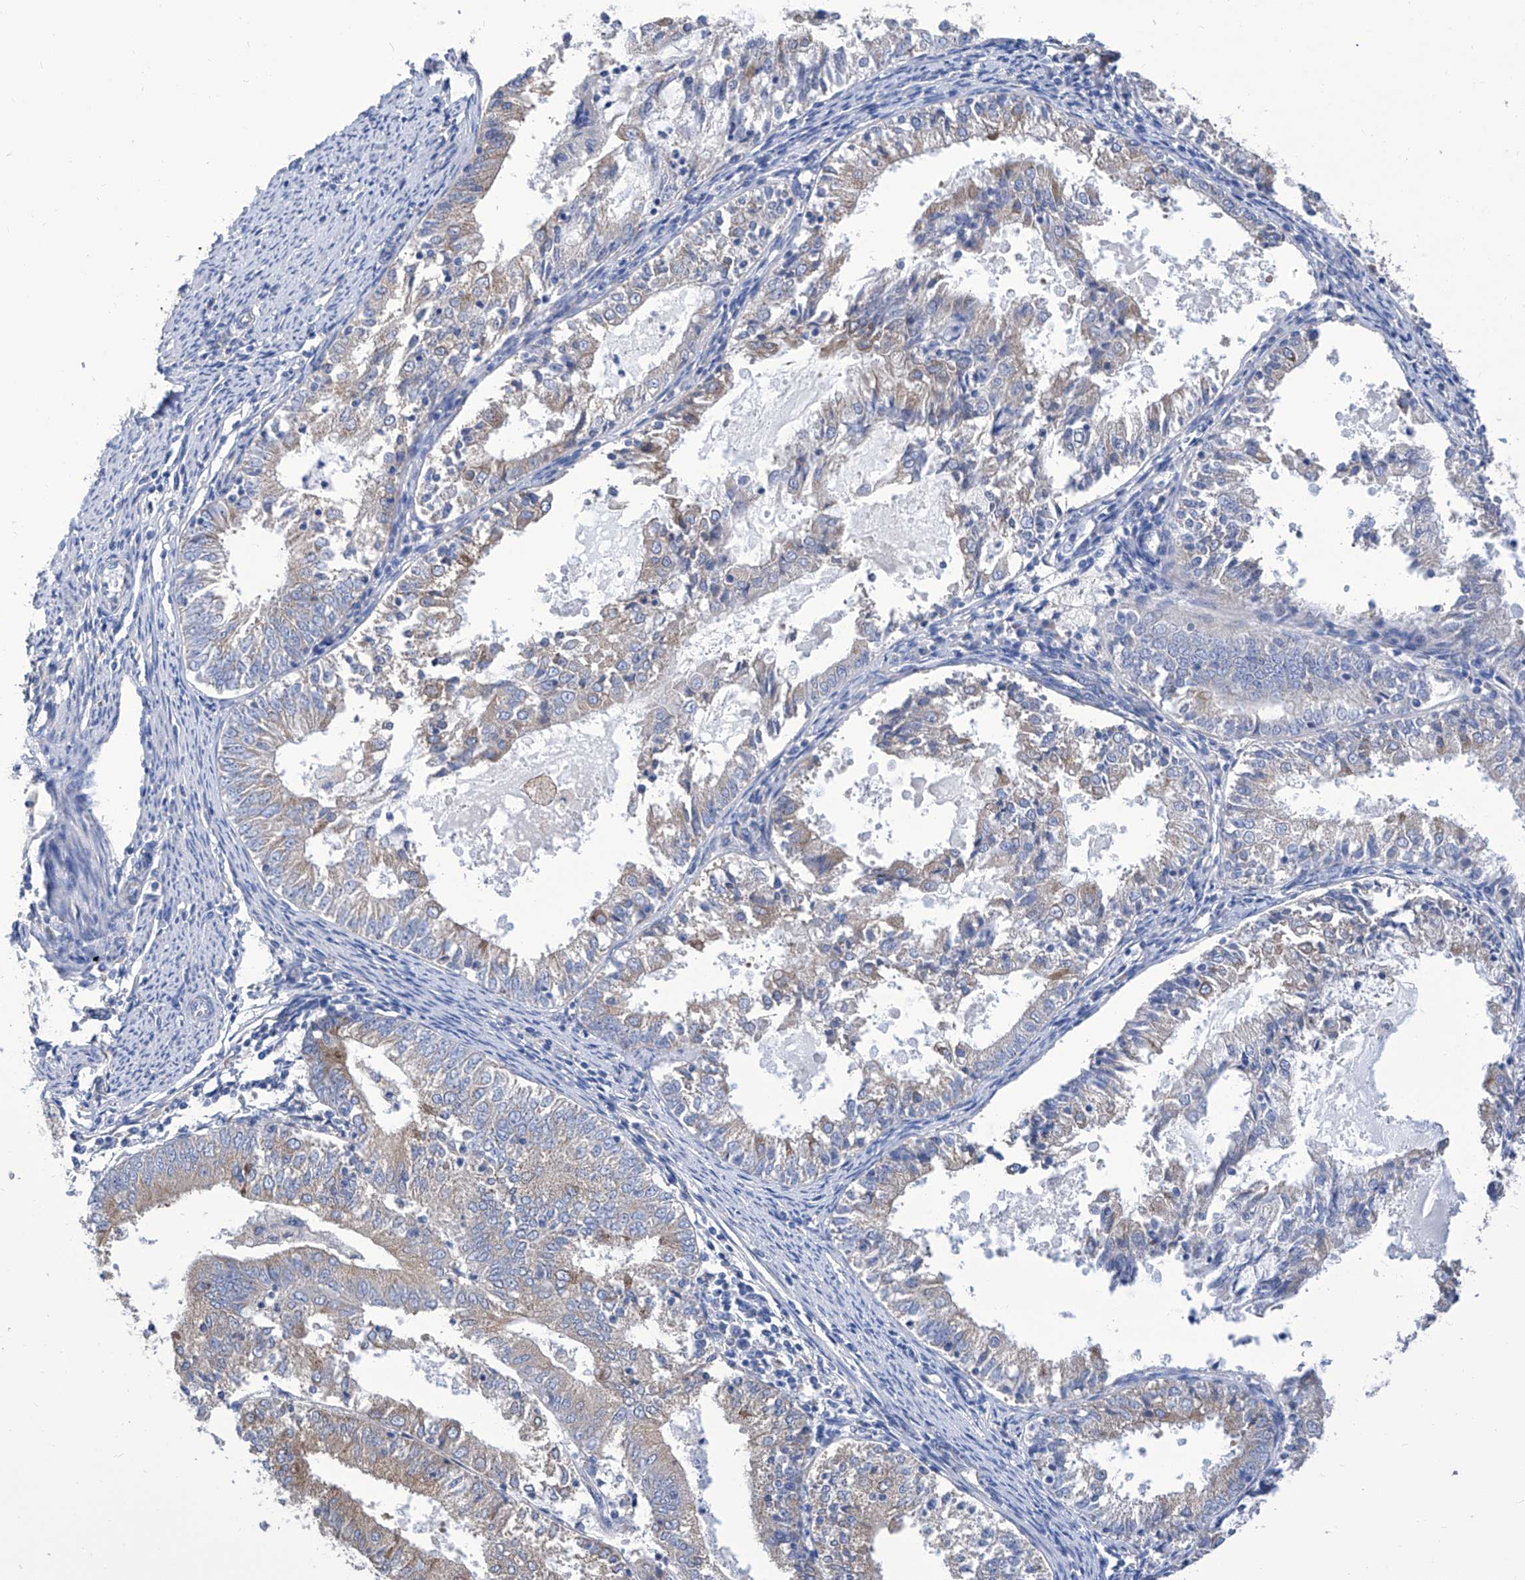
{"staining": {"intensity": "weak", "quantity": "<25%", "location": "cytoplasmic/membranous"}, "tissue": "endometrial cancer", "cell_type": "Tumor cells", "image_type": "cancer", "snomed": [{"axis": "morphology", "description": "Adenocarcinoma, NOS"}, {"axis": "topography", "description": "Endometrium"}], "caption": "Immunohistochemistry (IHC) of human endometrial cancer demonstrates no positivity in tumor cells.", "gene": "TJAP1", "patient": {"sex": "female", "age": 57}}